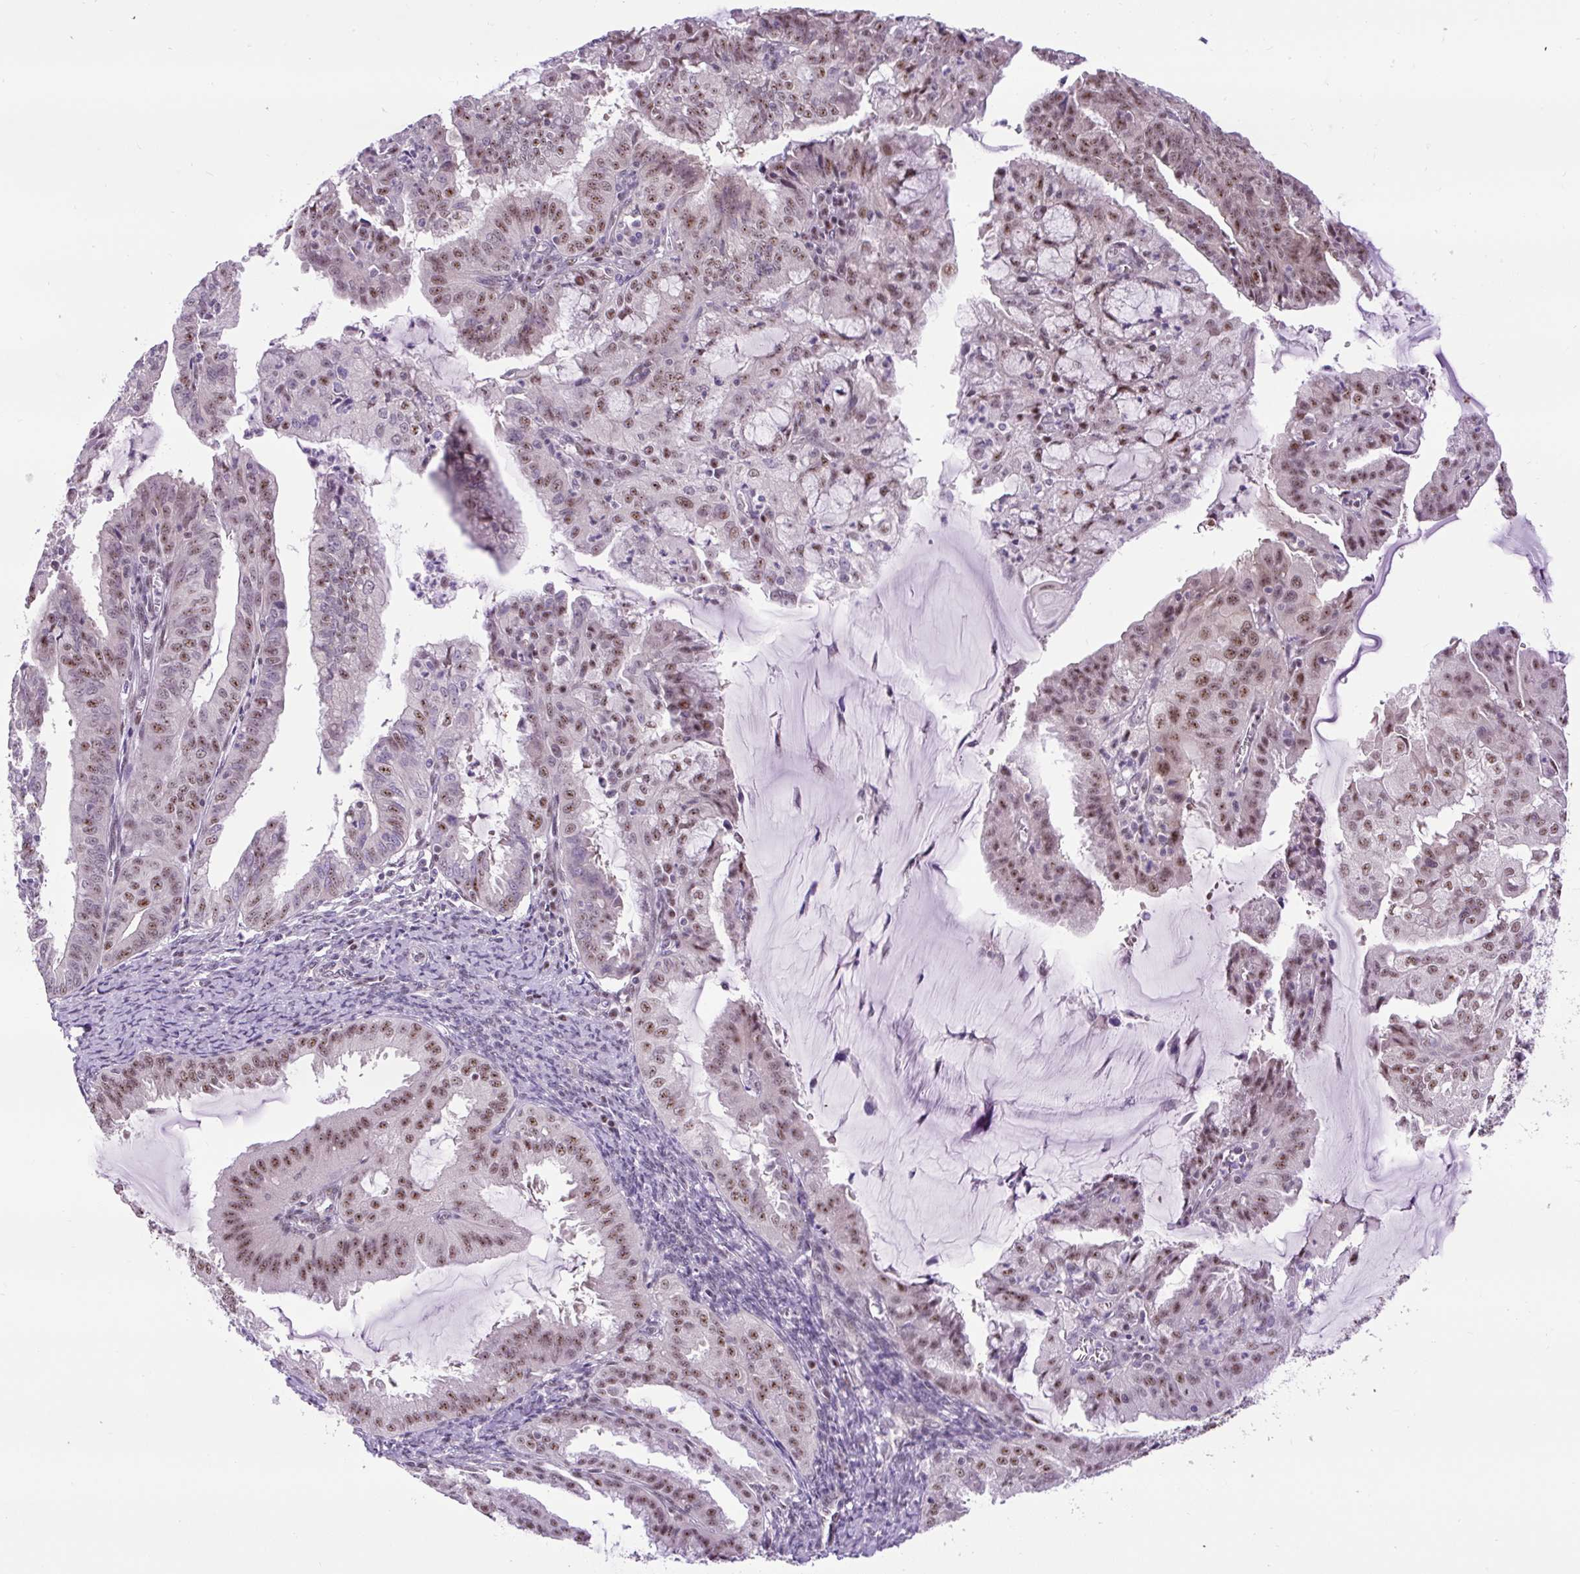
{"staining": {"intensity": "moderate", "quantity": "25%-75%", "location": "nuclear"}, "tissue": "endometrial cancer", "cell_type": "Tumor cells", "image_type": "cancer", "snomed": [{"axis": "morphology", "description": "Adenocarcinoma, NOS"}, {"axis": "topography", "description": "Endometrium"}], "caption": "Adenocarcinoma (endometrial) stained for a protein (brown) exhibits moderate nuclear positive expression in approximately 25%-75% of tumor cells.", "gene": "SMC5", "patient": {"sex": "female", "age": 70}}